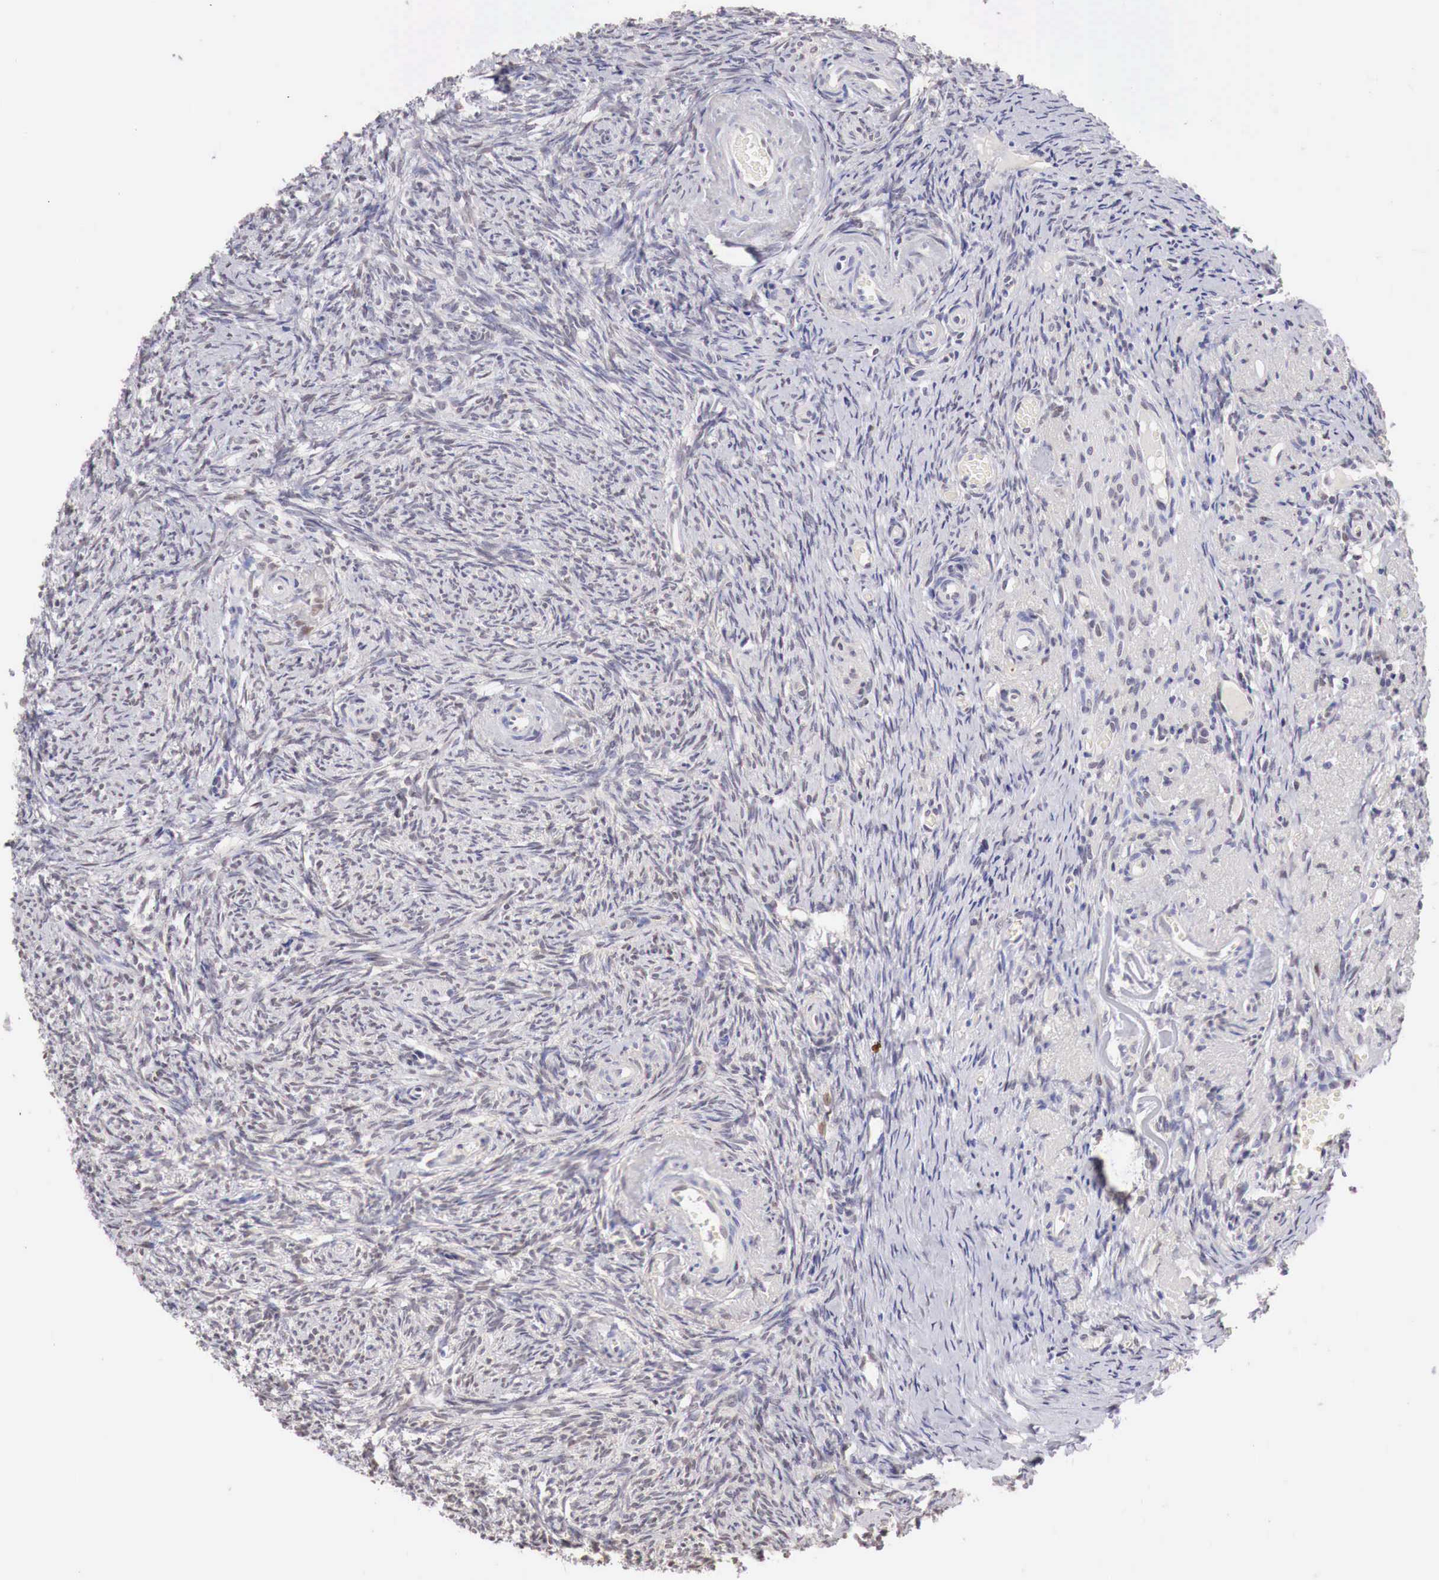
{"staining": {"intensity": "negative", "quantity": "none", "location": "none"}, "tissue": "ovary", "cell_type": "Ovarian stroma cells", "image_type": "normal", "snomed": [{"axis": "morphology", "description": "Normal tissue, NOS"}, {"axis": "topography", "description": "Ovary"}], "caption": "Normal ovary was stained to show a protein in brown. There is no significant positivity in ovarian stroma cells.", "gene": "UBA1", "patient": {"sex": "female", "age": 63}}